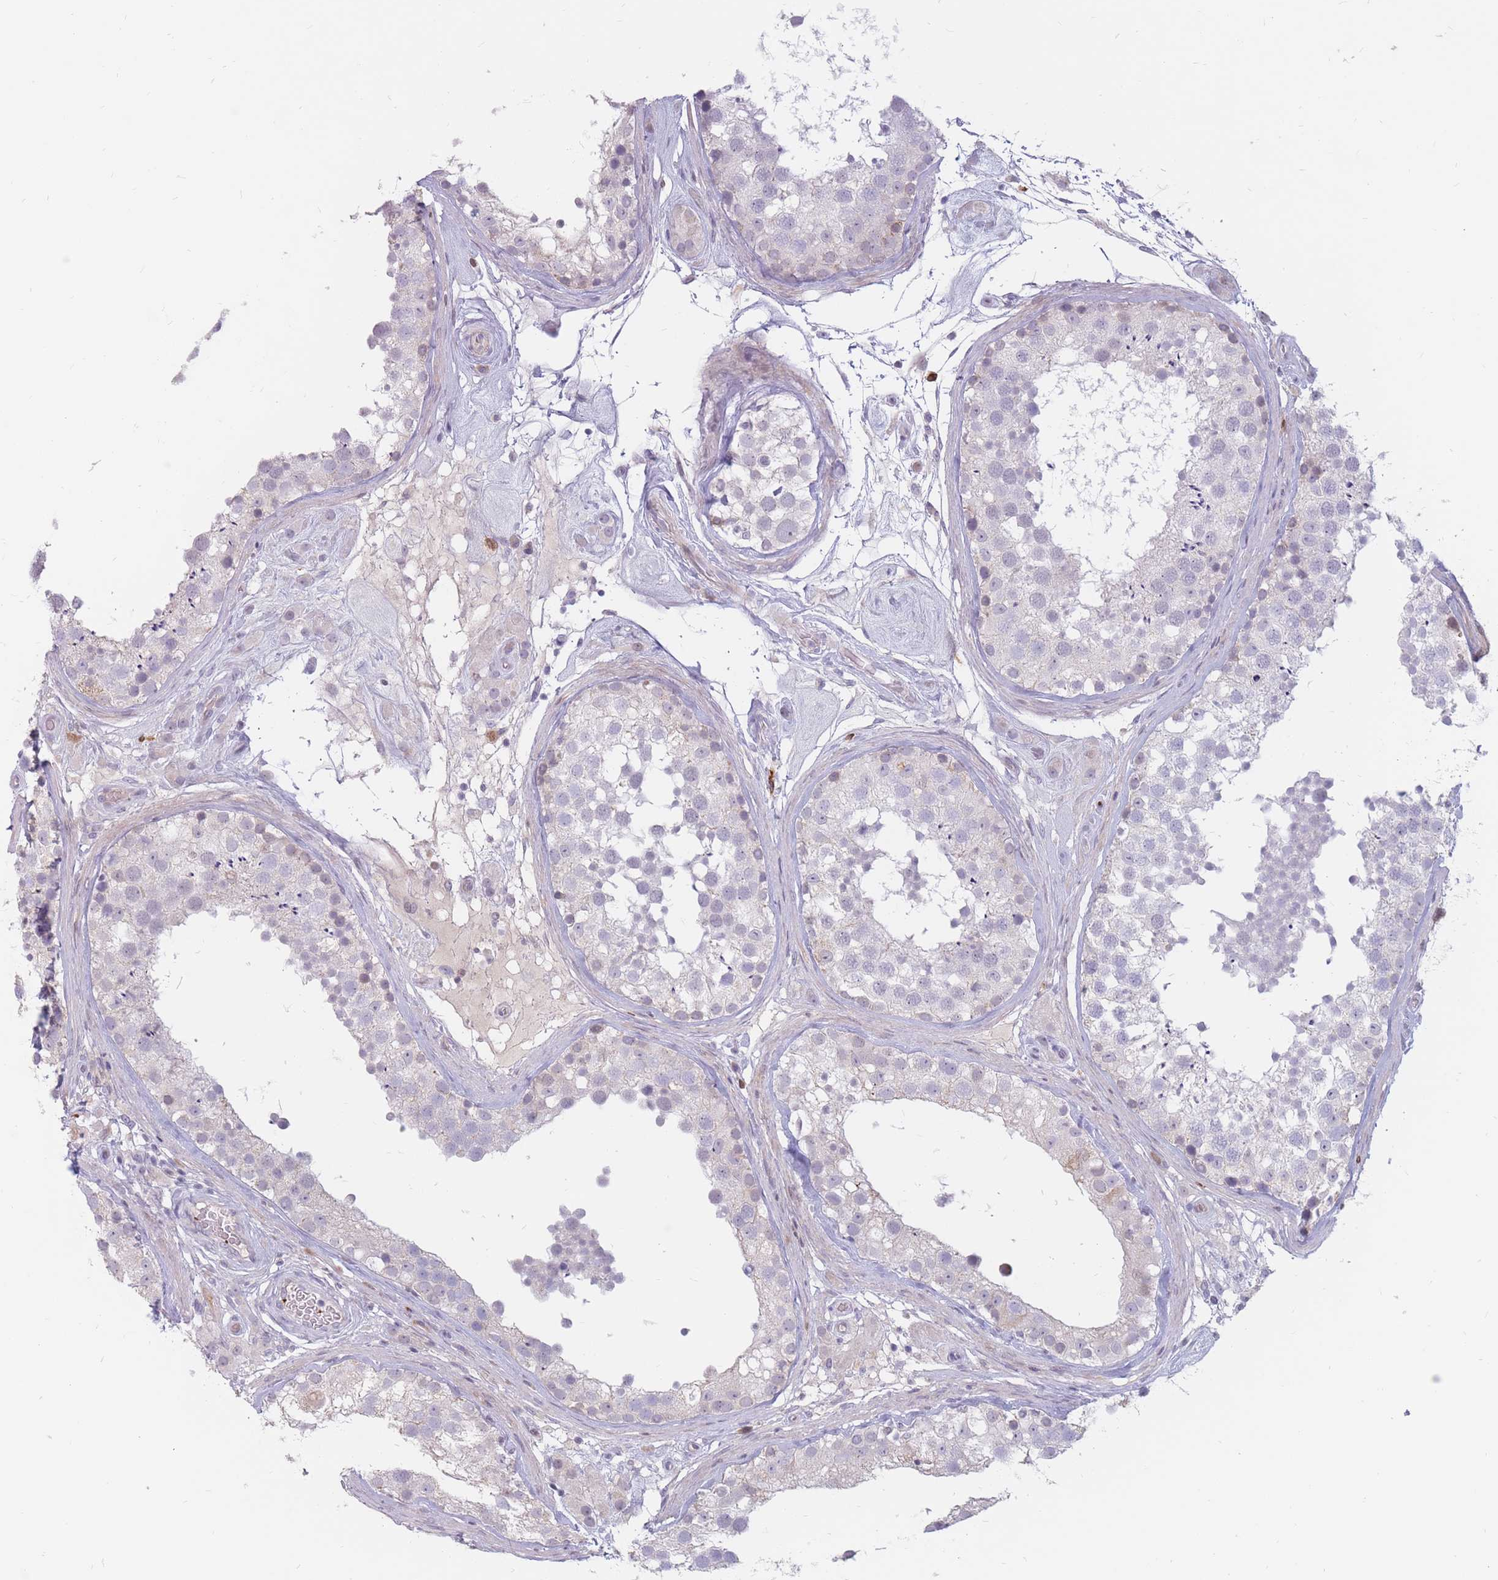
{"staining": {"intensity": "negative", "quantity": "none", "location": "none"}, "tissue": "testis", "cell_type": "Cells in seminiferous ducts", "image_type": "normal", "snomed": [{"axis": "morphology", "description": "Normal tissue, NOS"}, {"axis": "topography", "description": "Testis"}], "caption": "IHC of unremarkable human testis demonstrates no staining in cells in seminiferous ducts.", "gene": "PTGDR", "patient": {"sex": "male", "age": 46}}